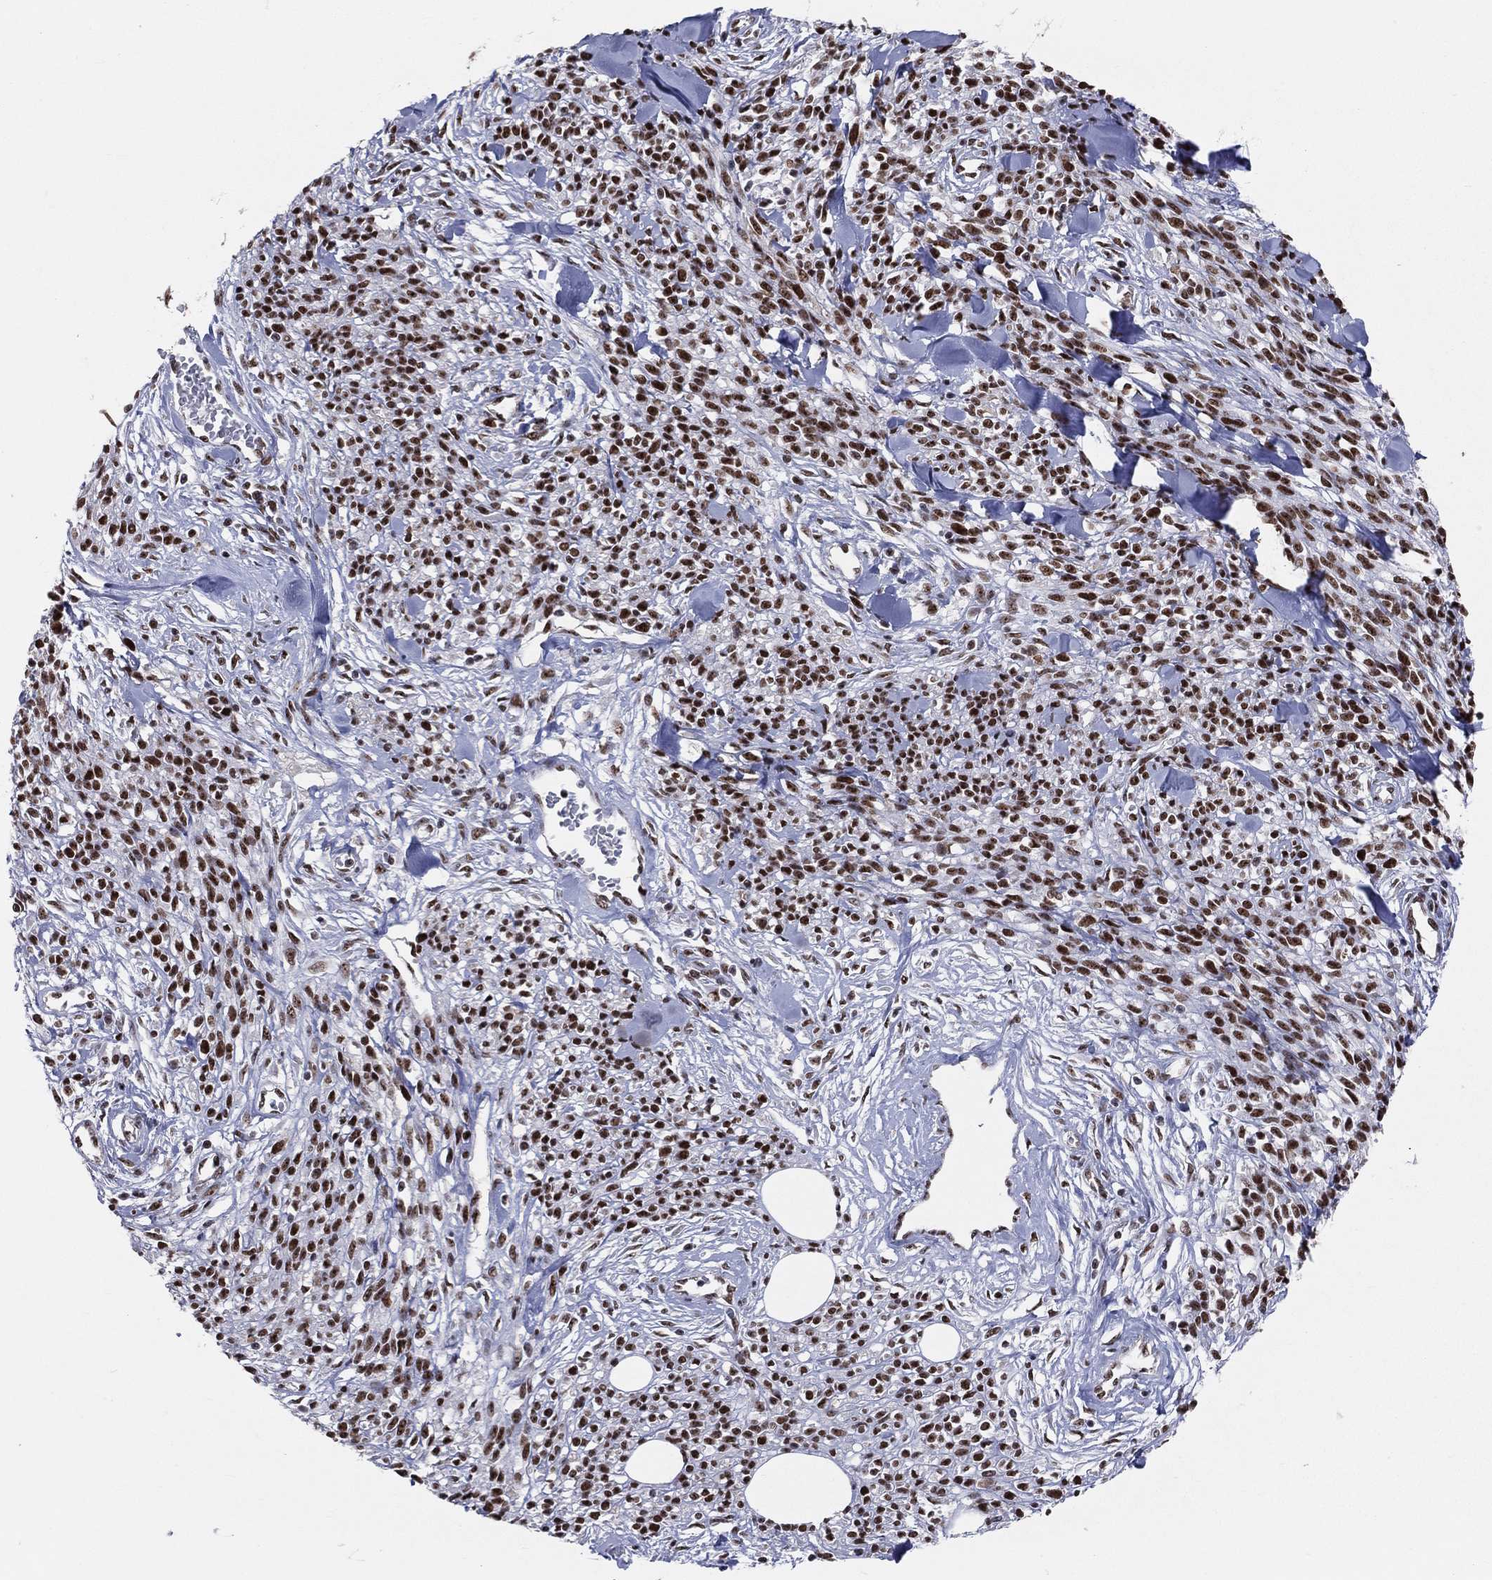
{"staining": {"intensity": "strong", "quantity": ">75%", "location": "nuclear"}, "tissue": "melanoma", "cell_type": "Tumor cells", "image_type": "cancer", "snomed": [{"axis": "morphology", "description": "Malignant melanoma, NOS"}, {"axis": "topography", "description": "Skin"}, {"axis": "topography", "description": "Skin of trunk"}], "caption": "Malignant melanoma stained with DAB (3,3'-diaminobenzidine) immunohistochemistry shows high levels of strong nuclear expression in approximately >75% of tumor cells.", "gene": "CDK7", "patient": {"sex": "male", "age": 74}}